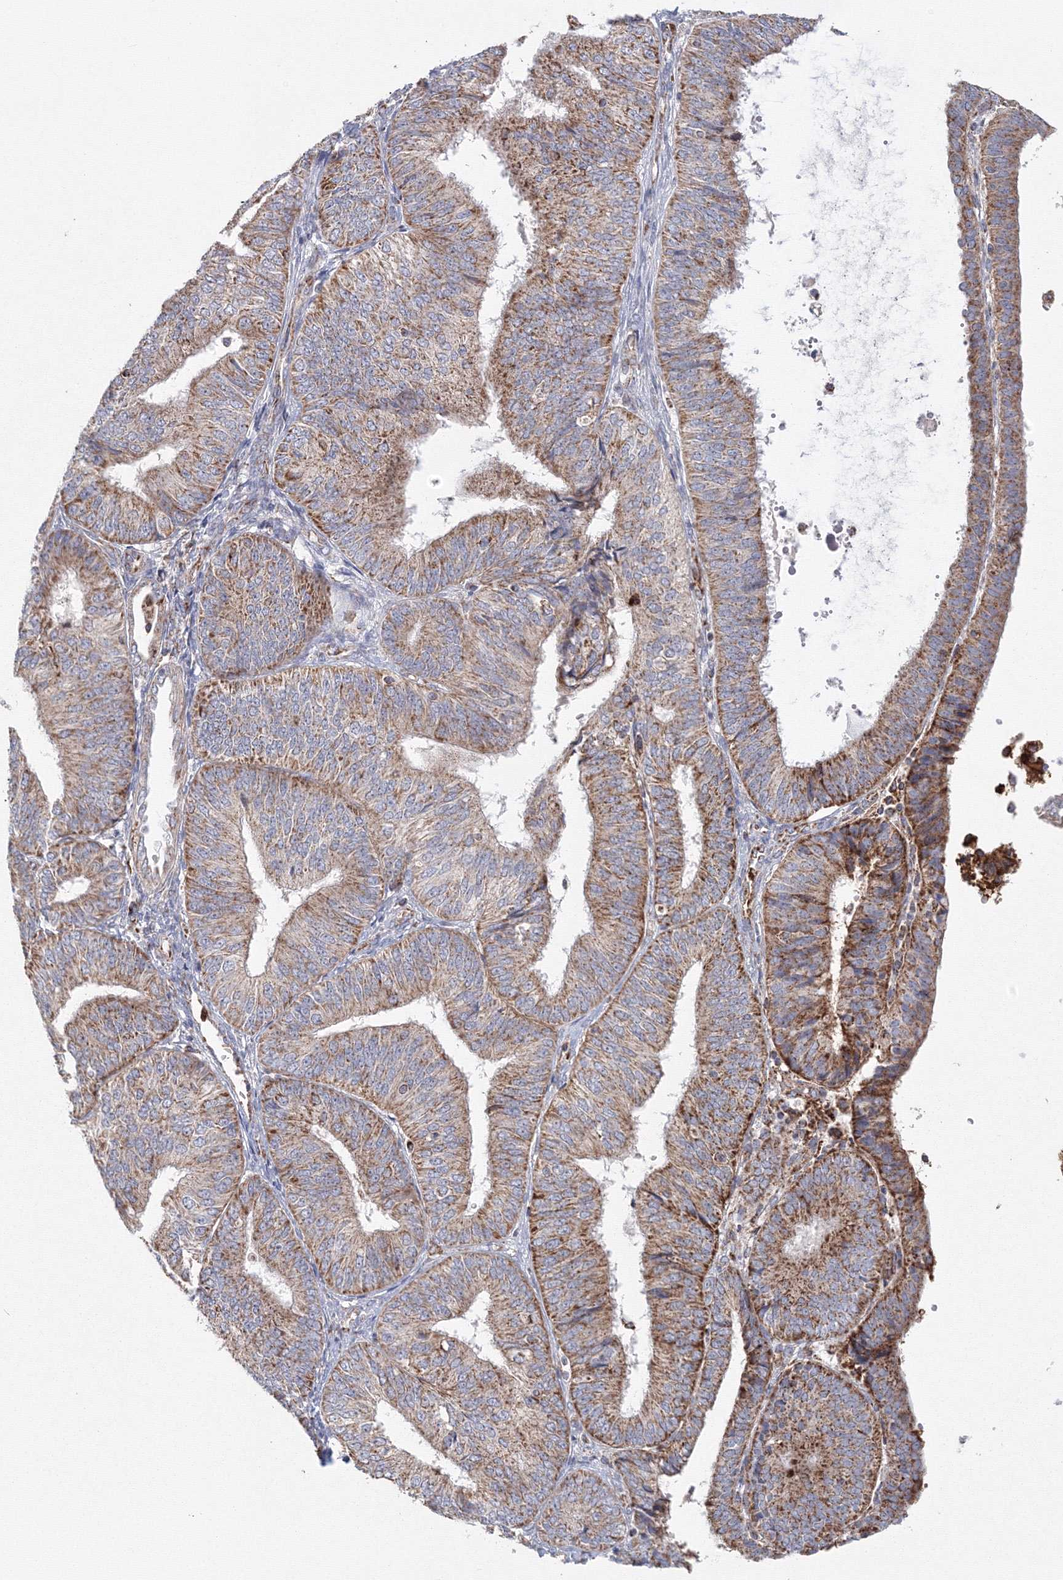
{"staining": {"intensity": "moderate", "quantity": "25%-75%", "location": "cytoplasmic/membranous"}, "tissue": "endometrial cancer", "cell_type": "Tumor cells", "image_type": "cancer", "snomed": [{"axis": "morphology", "description": "Adenocarcinoma, NOS"}, {"axis": "topography", "description": "Endometrium"}], "caption": "High-power microscopy captured an IHC image of endometrial adenocarcinoma, revealing moderate cytoplasmic/membranous expression in approximately 25%-75% of tumor cells. Immunohistochemistry (ihc) stains the protein of interest in brown and the nuclei are stained blue.", "gene": "GRPEL1", "patient": {"sex": "female", "age": 58}}